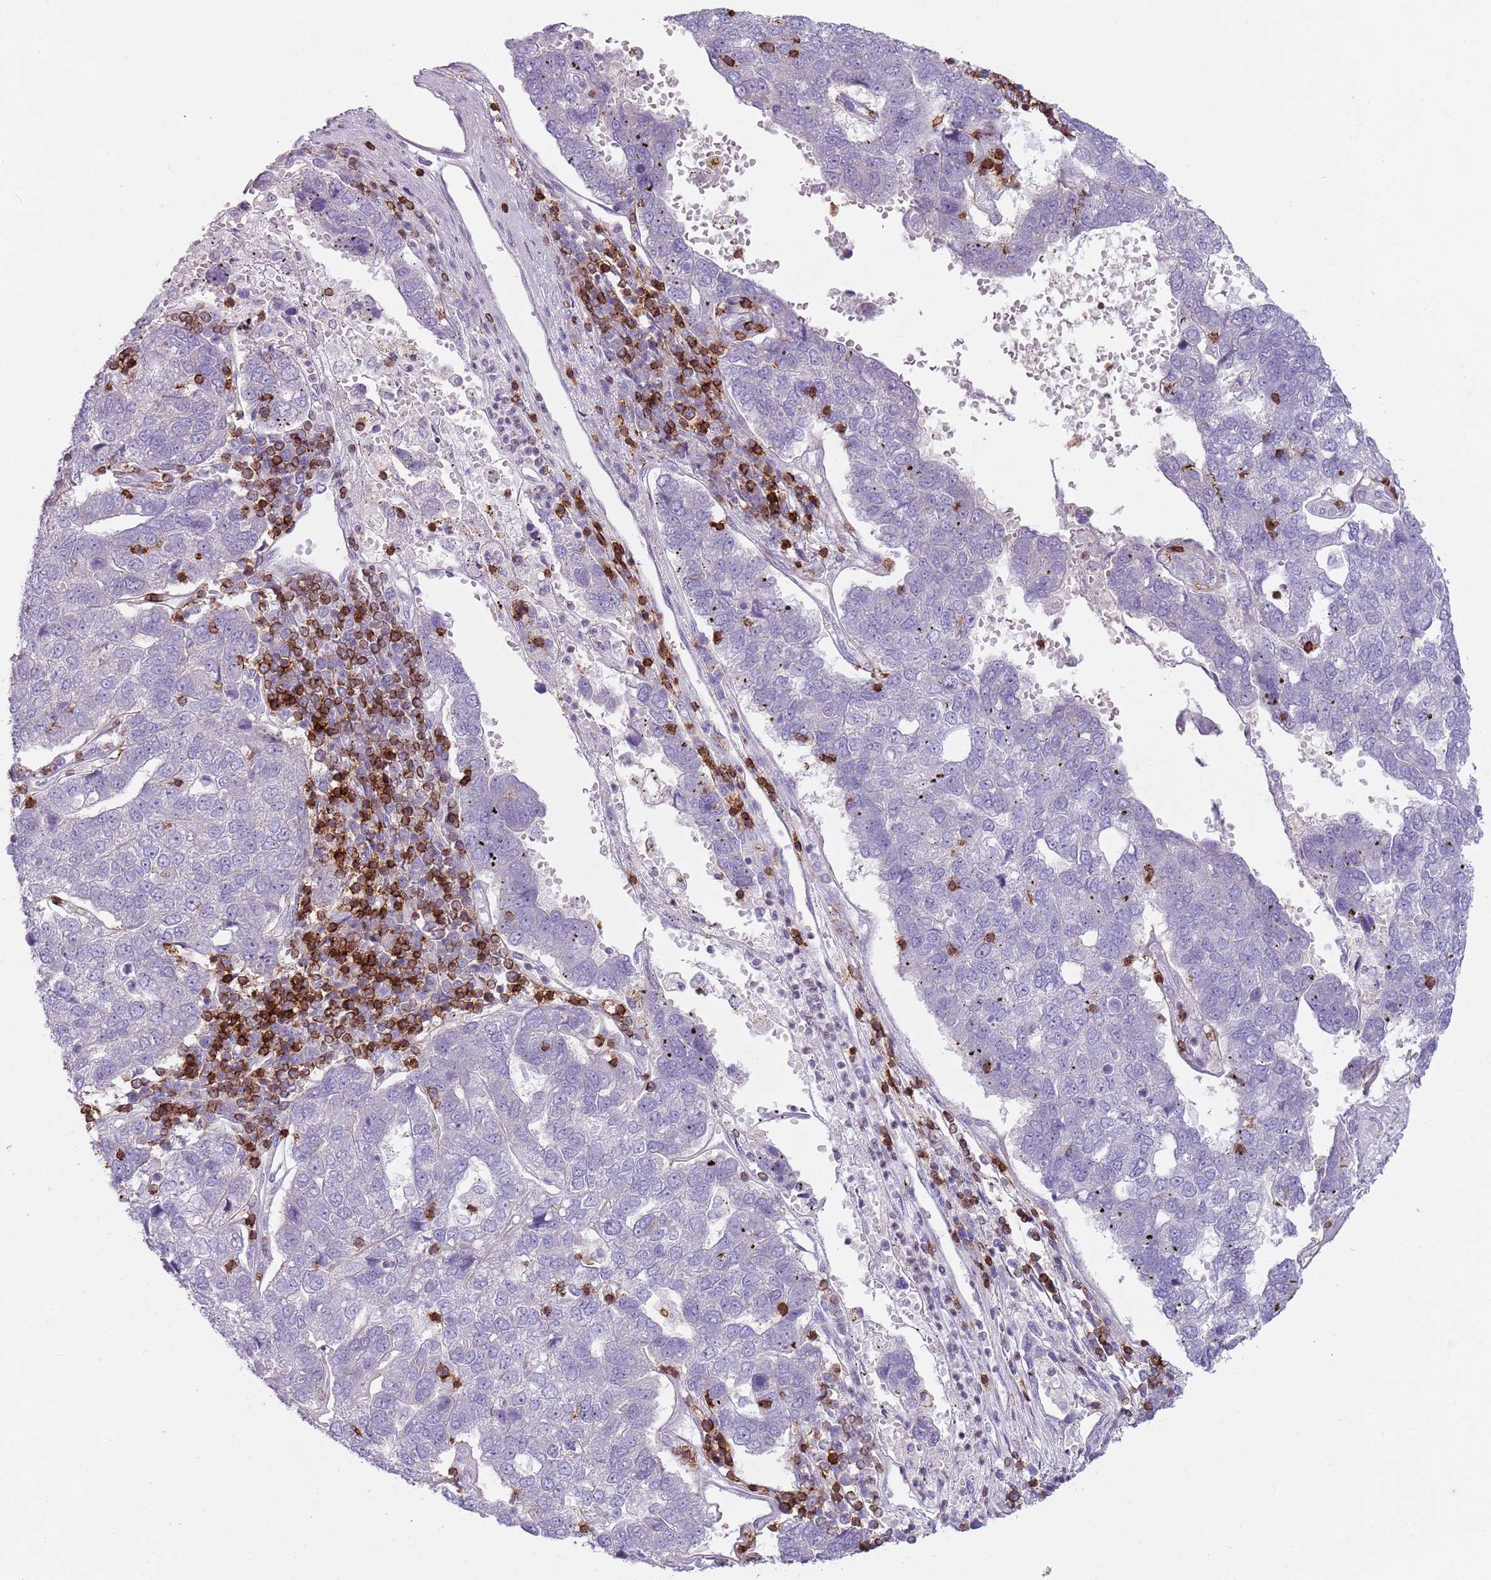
{"staining": {"intensity": "negative", "quantity": "none", "location": "none"}, "tissue": "pancreatic cancer", "cell_type": "Tumor cells", "image_type": "cancer", "snomed": [{"axis": "morphology", "description": "Adenocarcinoma, NOS"}, {"axis": "topography", "description": "Pancreas"}], "caption": "High power microscopy image of an immunohistochemistry (IHC) photomicrograph of pancreatic cancer (adenocarcinoma), revealing no significant positivity in tumor cells.", "gene": "ZNF583", "patient": {"sex": "female", "age": 61}}